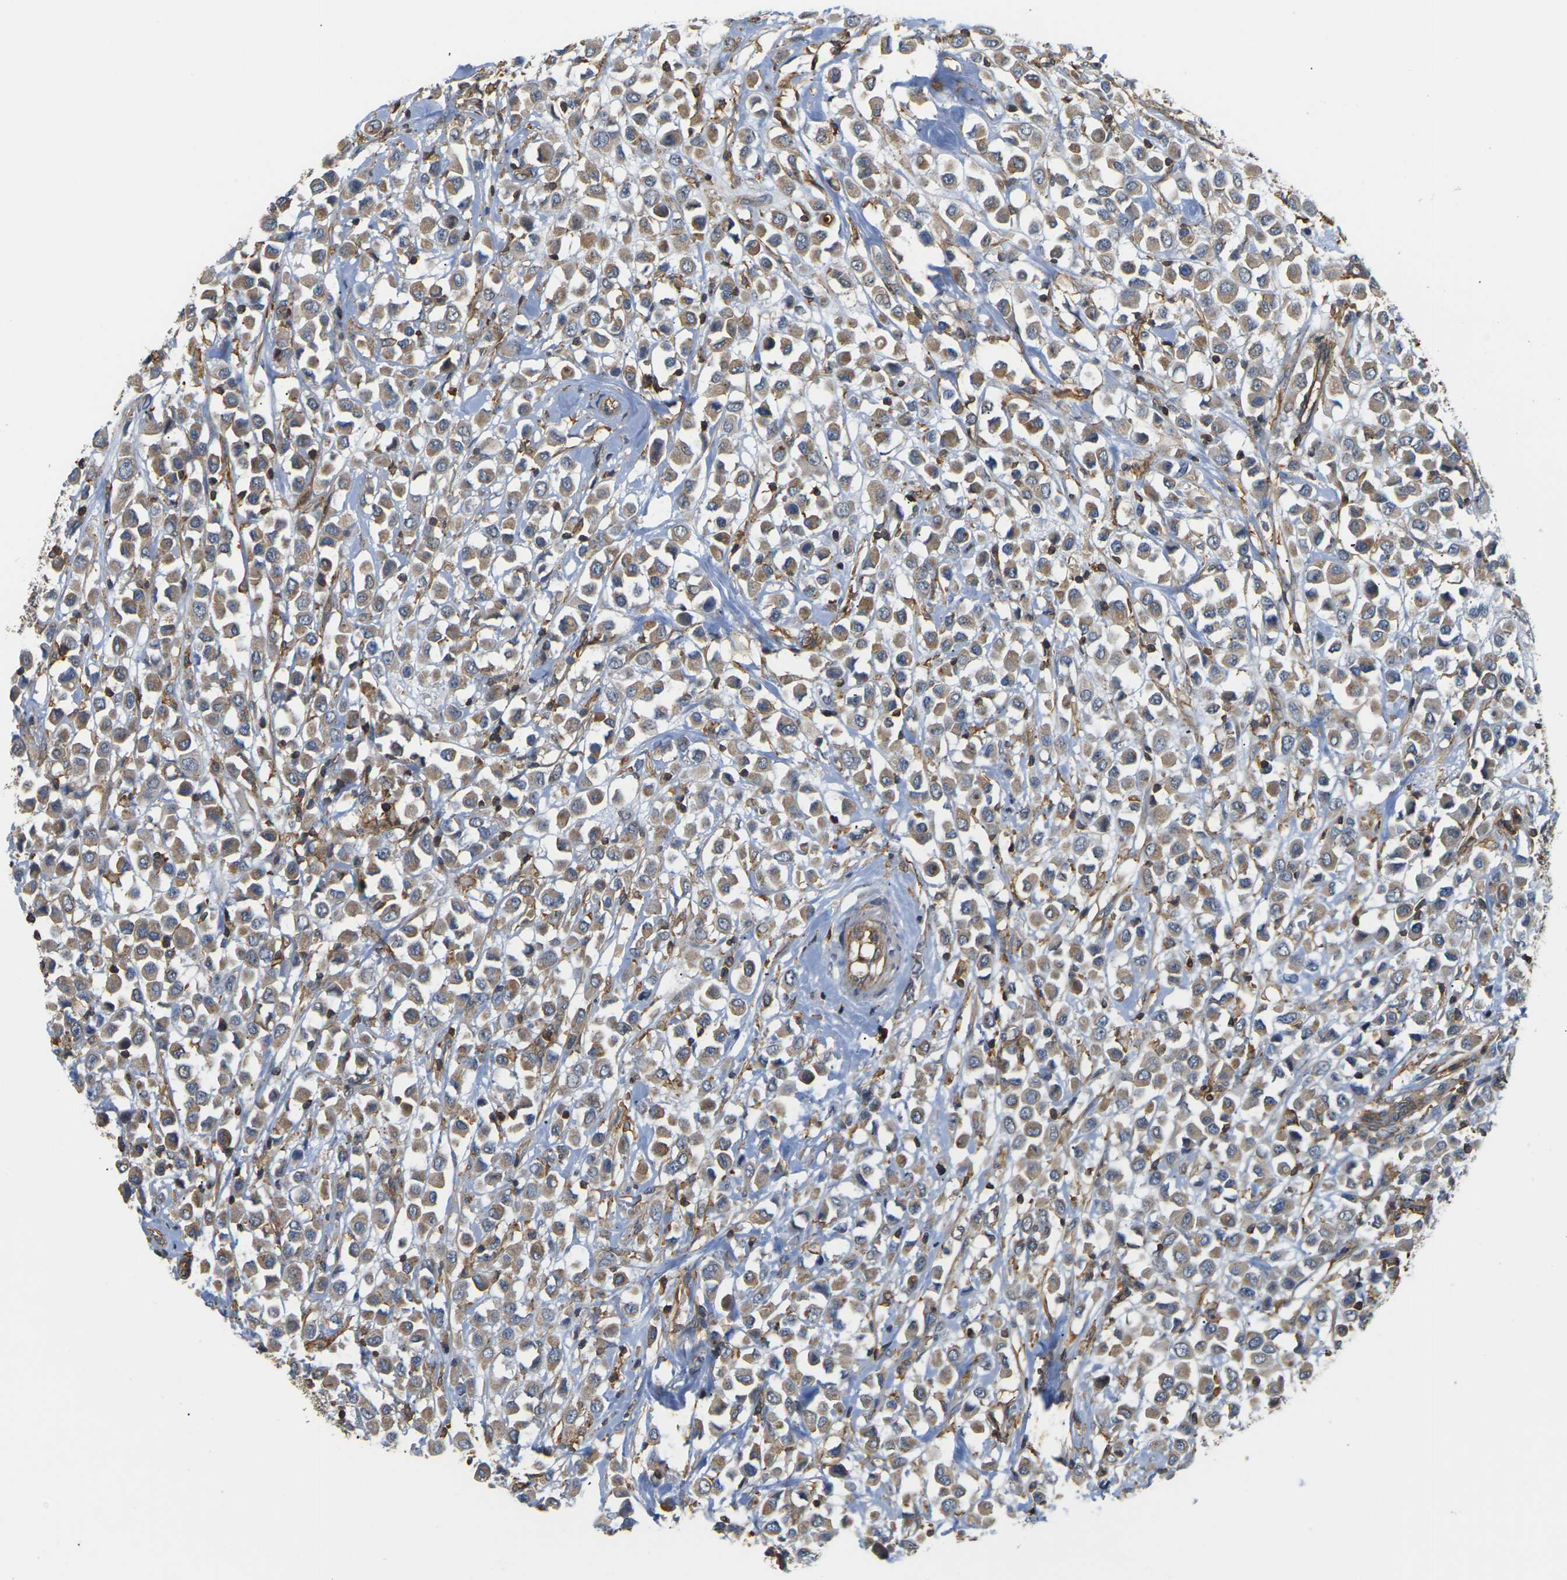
{"staining": {"intensity": "moderate", "quantity": ">75%", "location": "cytoplasmic/membranous"}, "tissue": "breast cancer", "cell_type": "Tumor cells", "image_type": "cancer", "snomed": [{"axis": "morphology", "description": "Duct carcinoma"}, {"axis": "topography", "description": "Breast"}], "caption": "Immunohistochemical staining of breast infiltrating ductal carcinoma displays medium levels of moderate cytoplasmic/membranous positivity in about >75% of tumor cells.", "gene": "IQGAP1", "patient": {"sex": "female", "age": 61}}